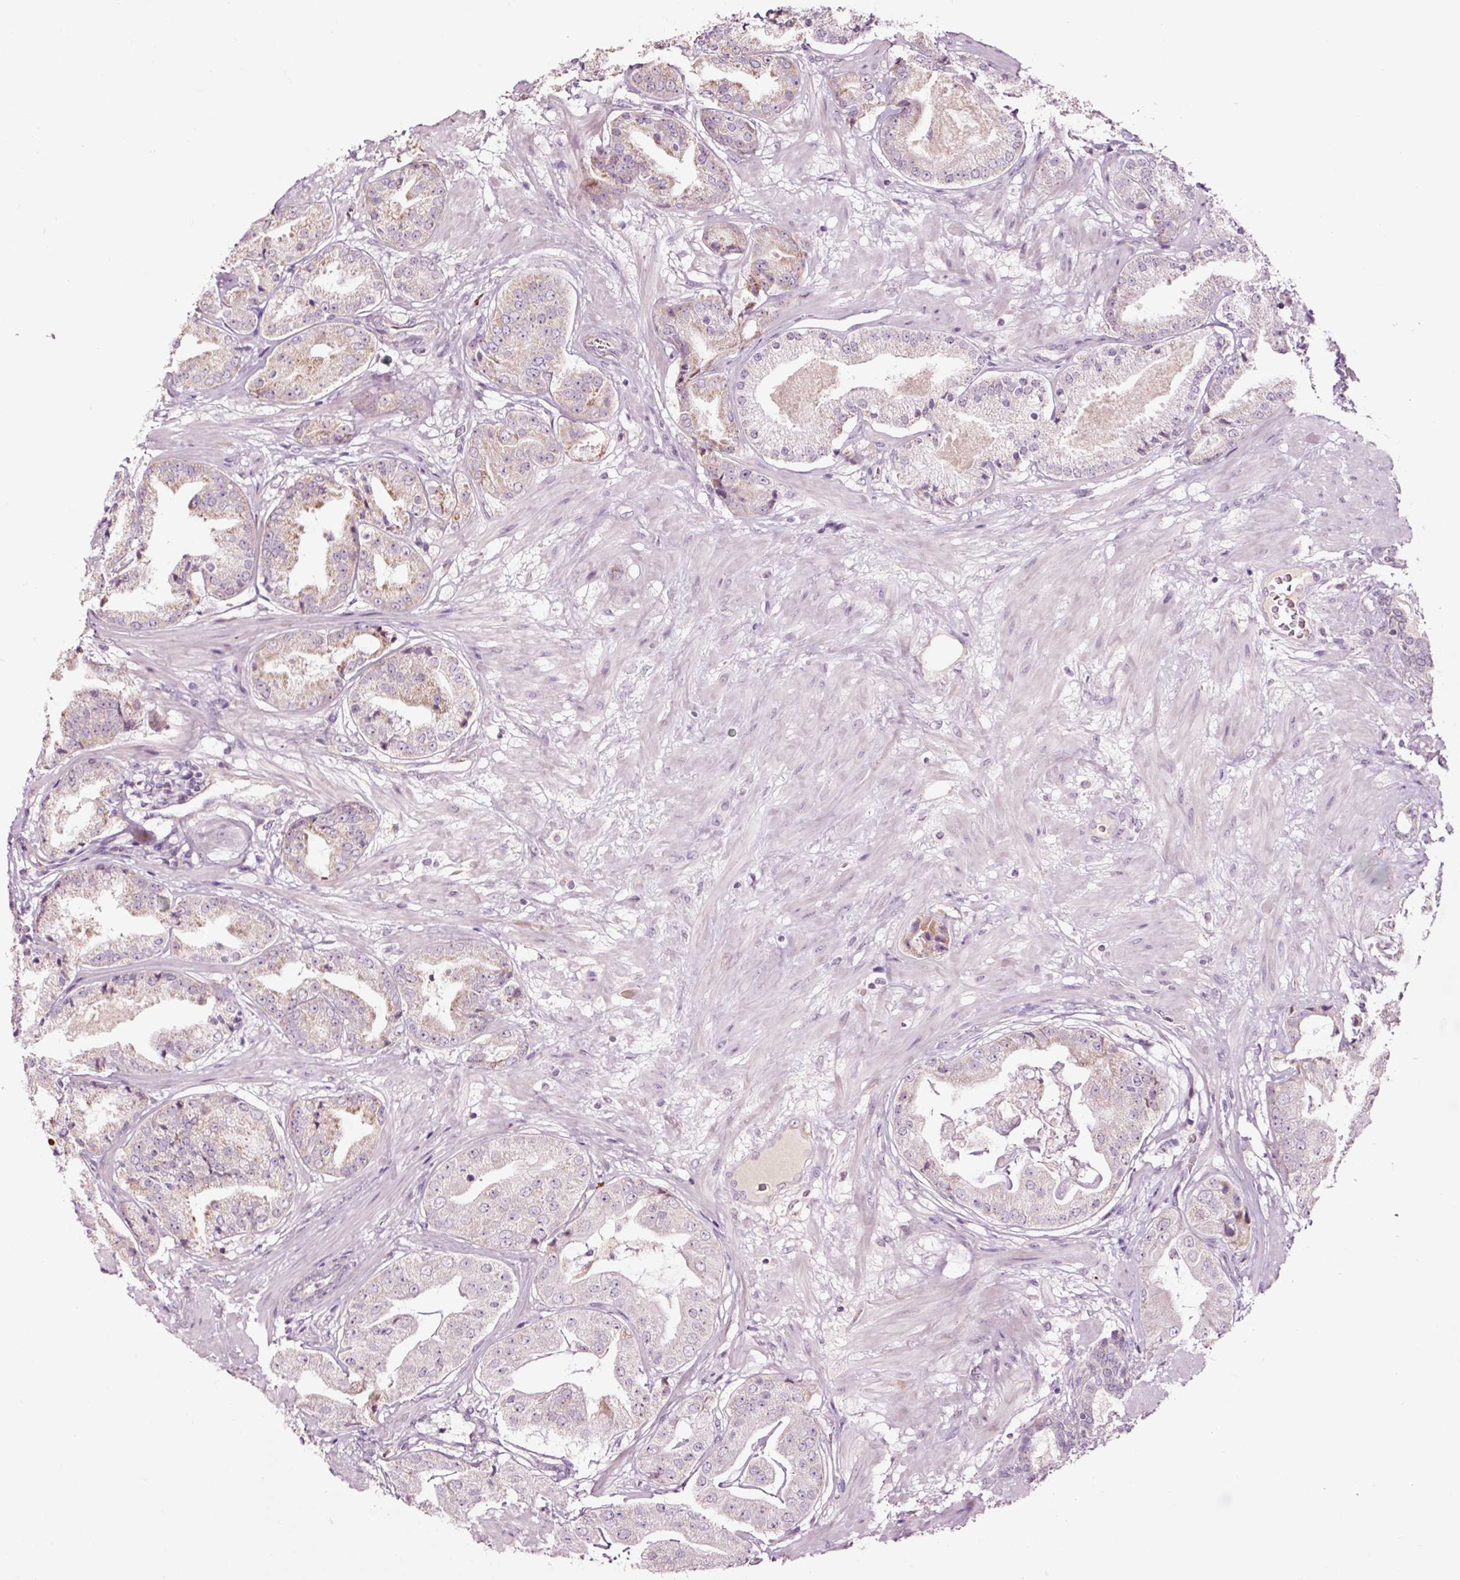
{"staining": {"intensity": "moderate", "quantity": "<25%", "location": "cytoplasmic/membranous"}, "tissue": "prostate cancer", "cell_type": "Tumor cells", "image_type": "cancer", "snomed": [{"axis": "morphology", "description": "Adenocarcinoma, High grade"}, {"axis": "topography", "description": "Prostate"}], "caption": "High-power microscopy captured an IHC photomicrograph of adenocarcinoma (high-grade) (prostate), revealing moderate cytoplasmic/membranous staining in approximately <25% of tumor cells.", "gene": "LDHAL6B", "patient": {"sex": "male", "age": 63}}